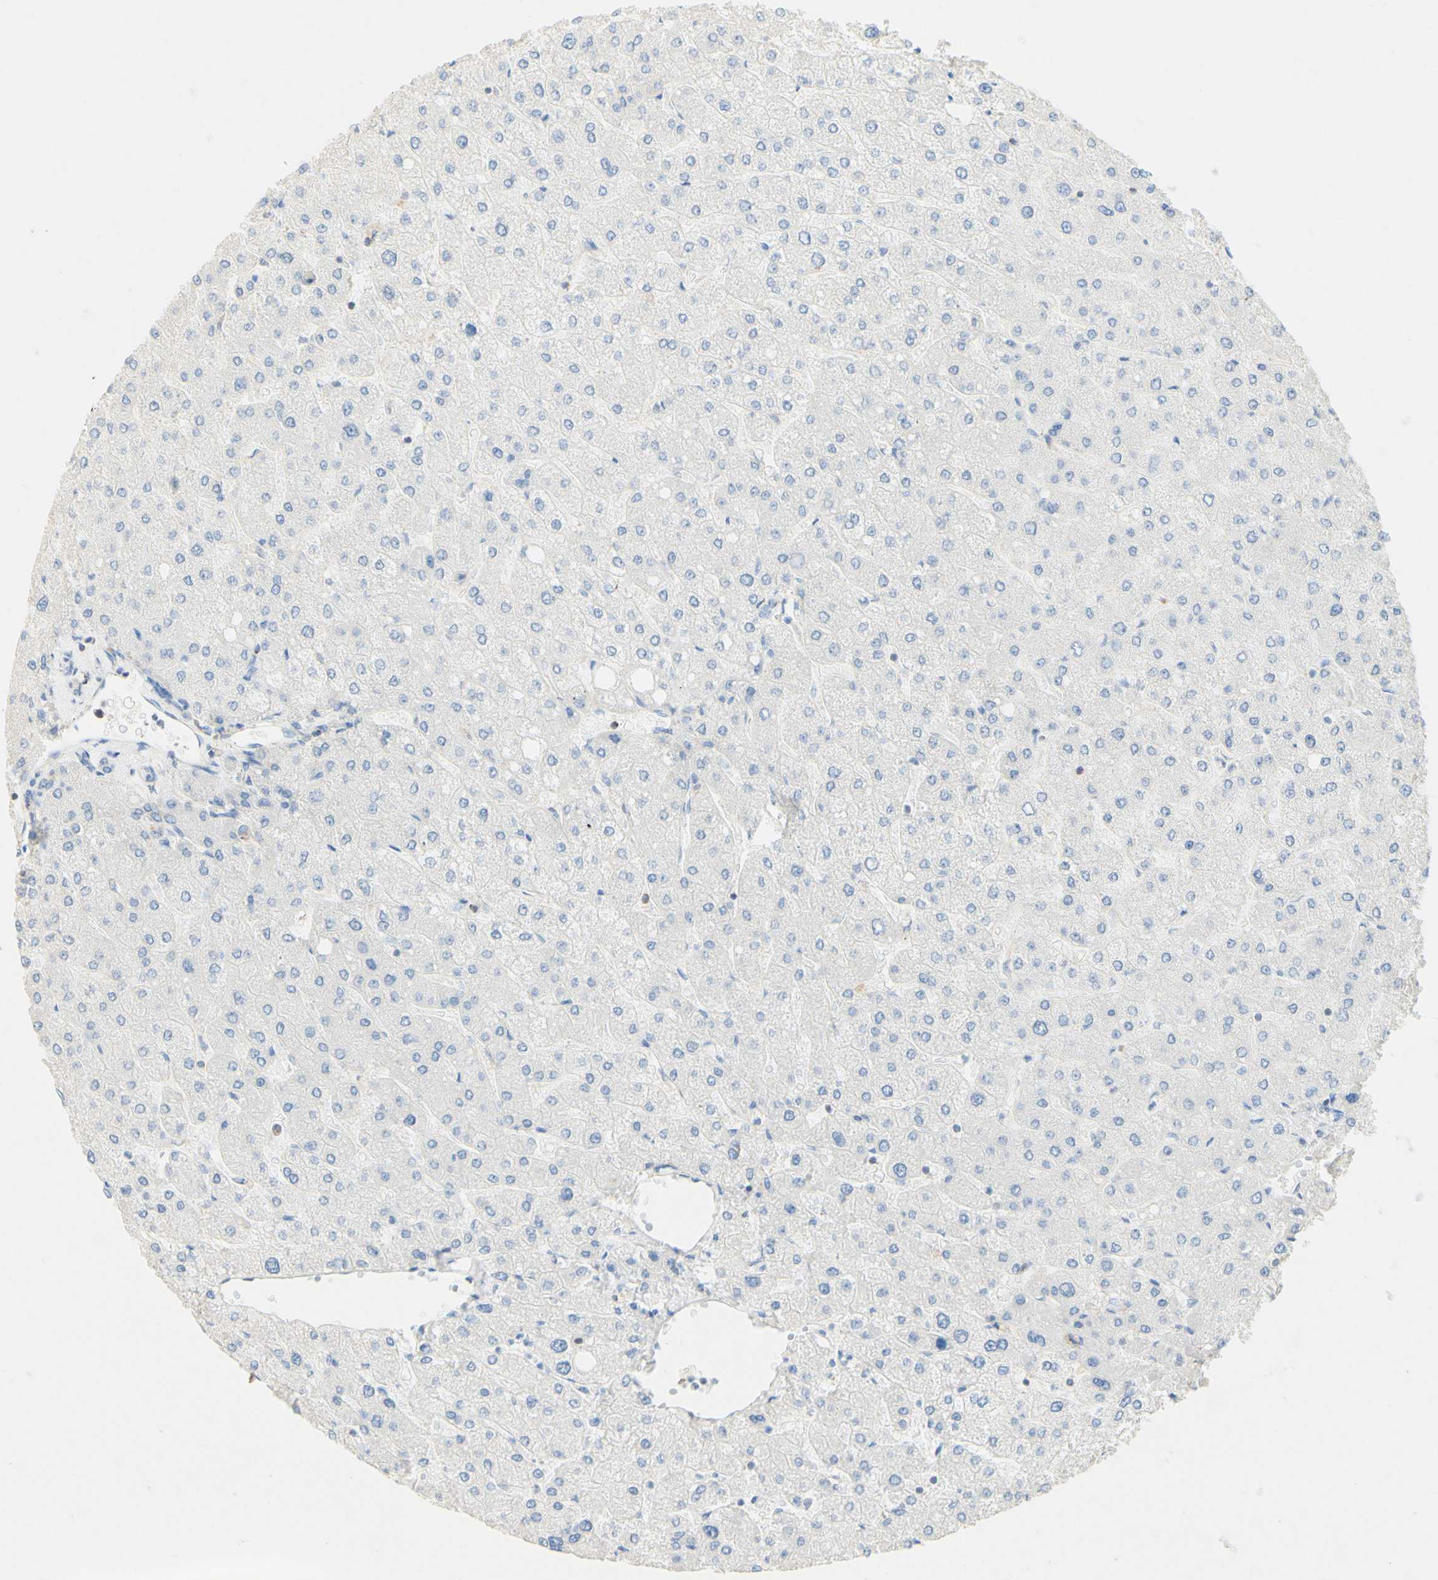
{"staining": {"intensity": "negative", "quantity": "none", "location": "none"}, "tissue": "liver", "cell_type": "Cholangiocytes", "image_type": "normal", "snomed": [{"axis": "morphology", "description": "Normal tissue, NOS"}, {"axis": "topography", "description": "Liver"}], "caption": "Immunohistochemistry (IHC) of normal human liver exhibits no expression in cholangiocytes.", "gene": "OXCT1", "patient": {"sex": "male", "age": 55}}